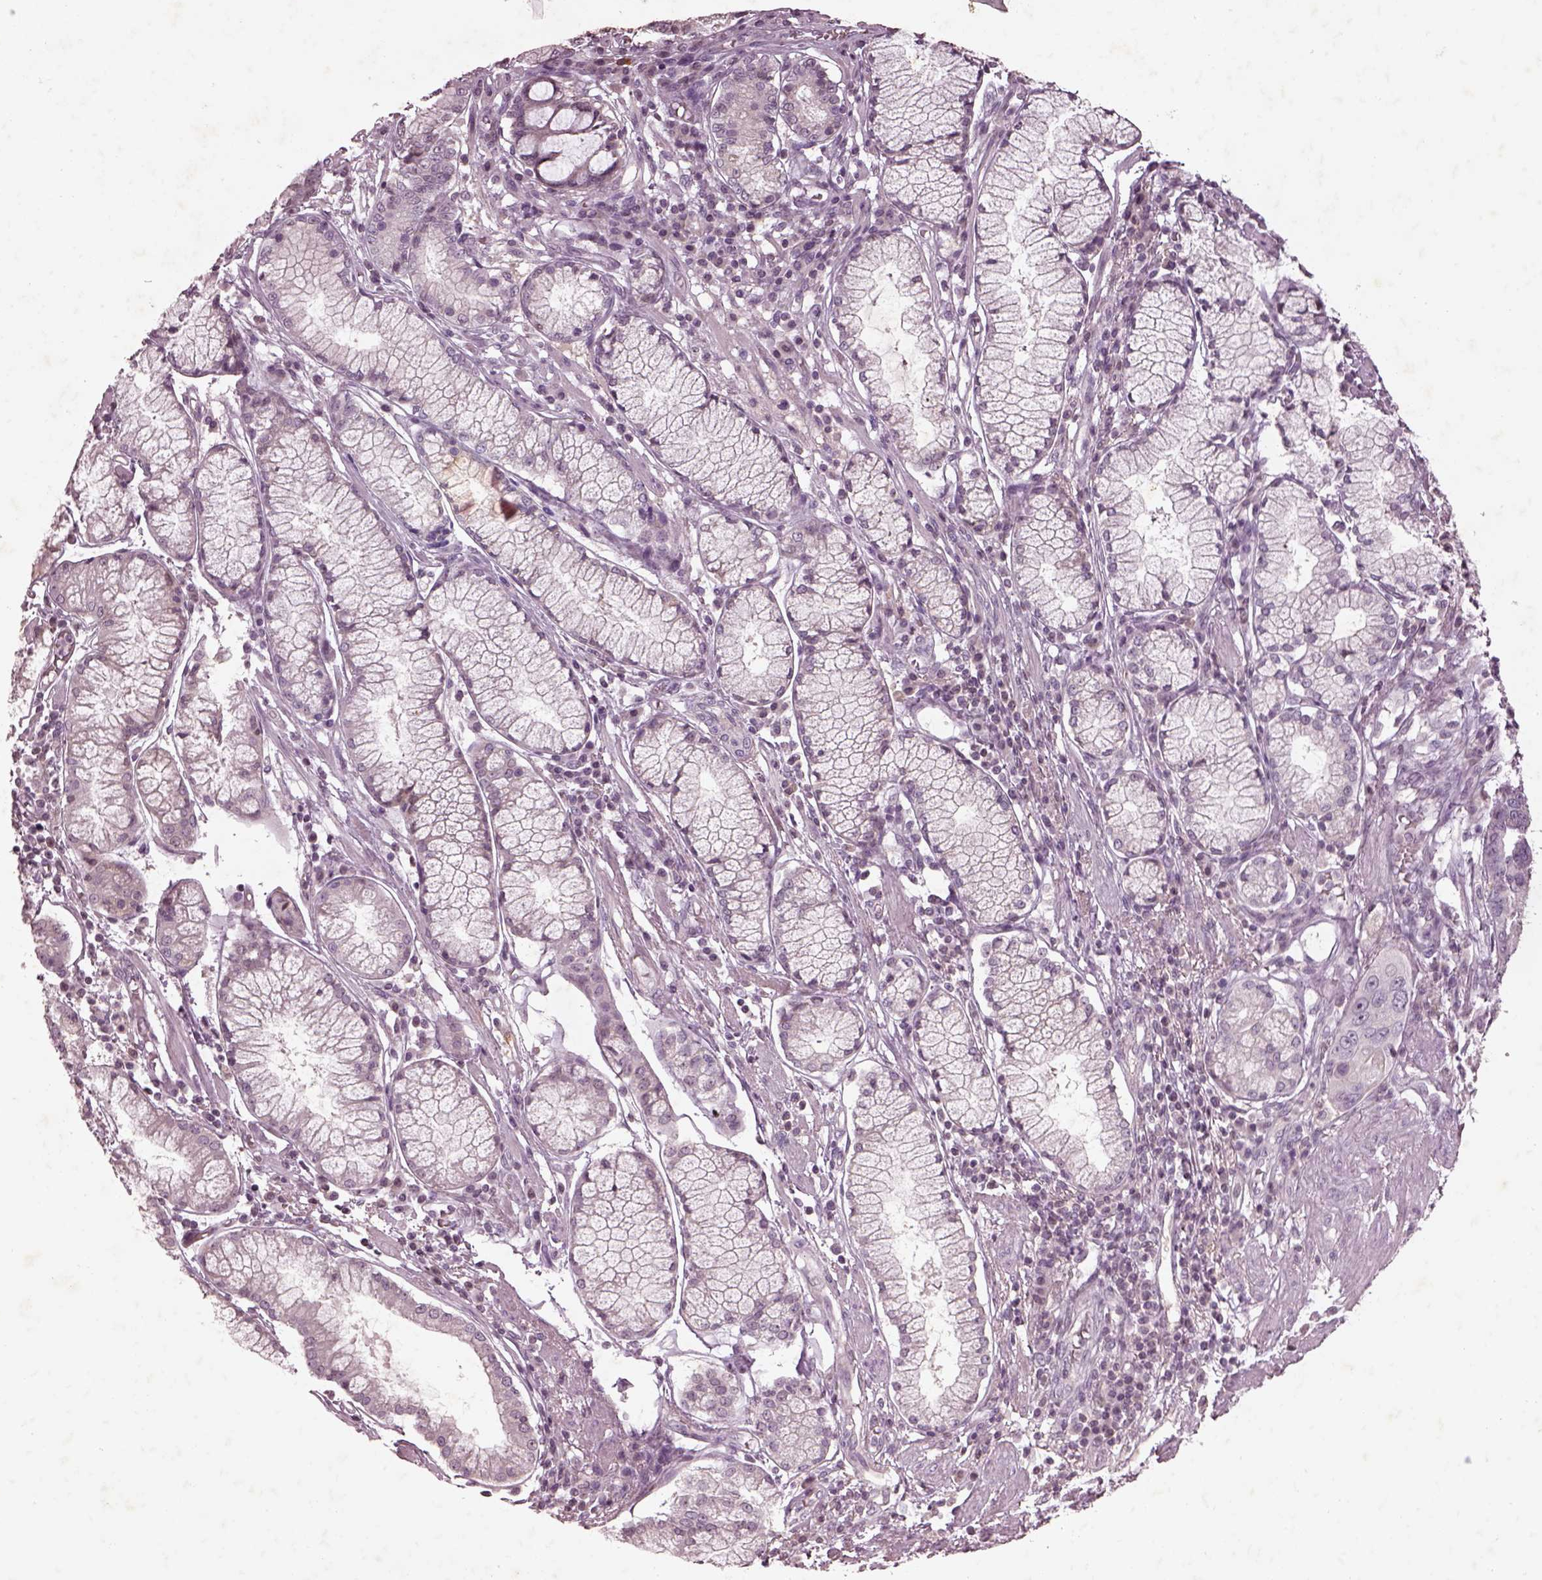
{"staining": {"intensity": "weak", "quantity": "<25%", "location": "cytoplasmic/membranous"}, "tissue": "stomach cancer", "cell_type": "Tumor cells", "image_type": "cancer", "snomed": [{"axis": "morphology", "description": "Adenocarcinoma, NOS"}, {"axis": "topography", "description": "Stomach"}], "caption": "DAB (3,3'-diaminobenzidine) immunohistochemical staining of adenocarcinoma (stomach) displays no significant expression in tumor cells.", "gene": "TLX3", "patient": {"sex": "male", "age": 84}}